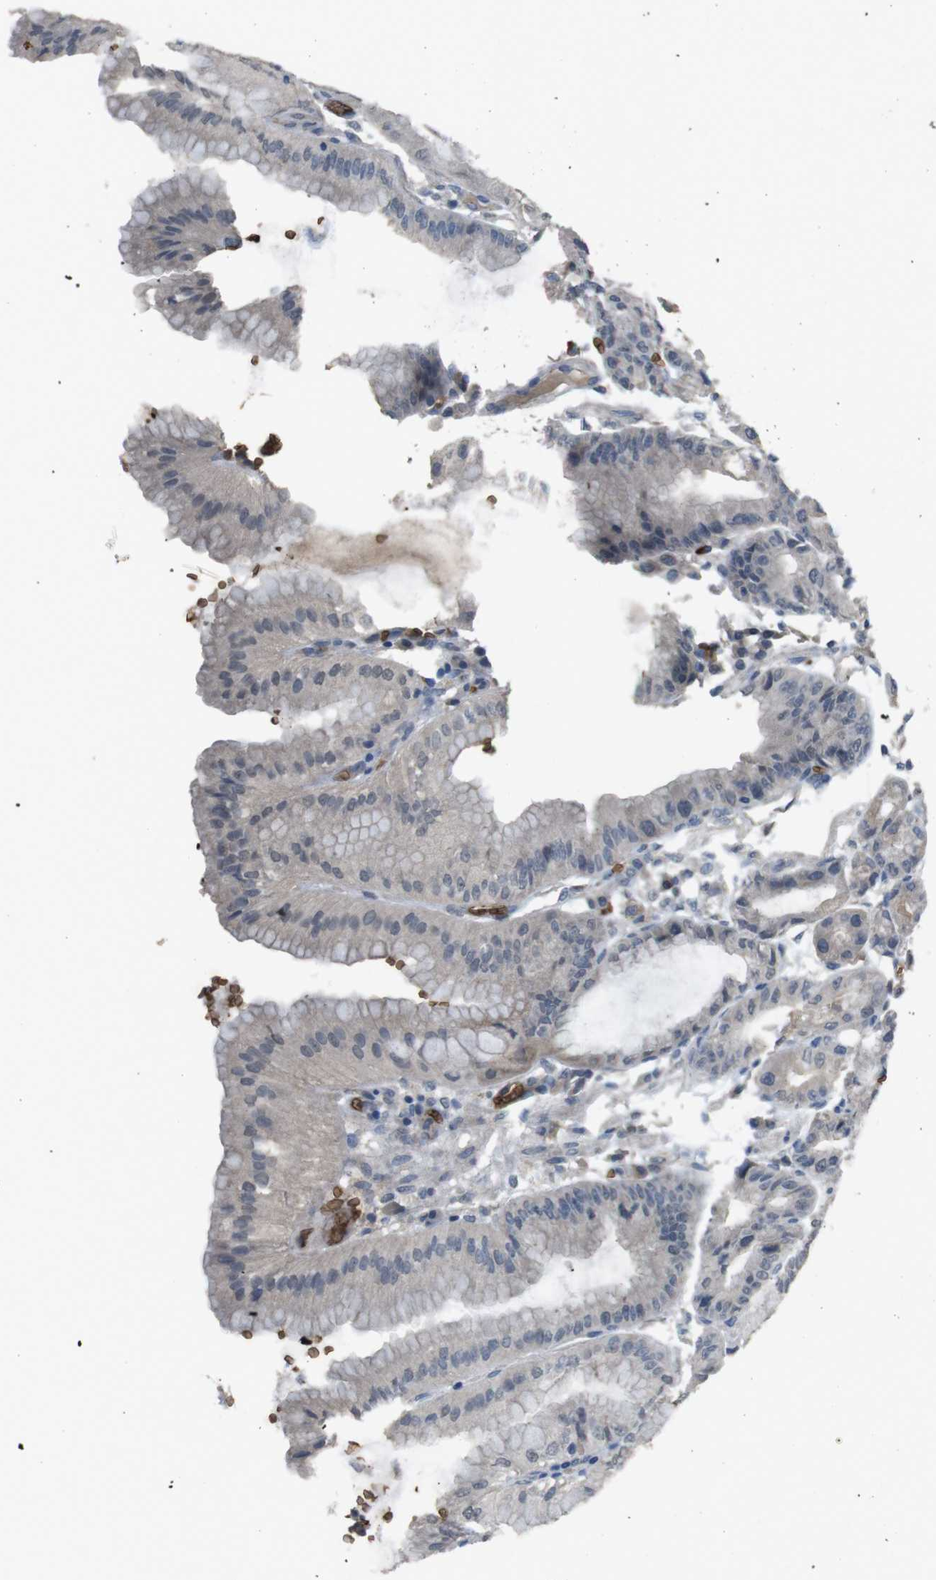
{"staining": {"intensity": "moderate", "quantity": ">75%", "location": "cytoplasmic/membranous"}, "tissue": "stomach", "cell_type": "Glandular cells", "image_type": "normal", "snomed": [{"axis": "morphology", "description": "Normal tissue, NOS"}, {"axis": "topography", "description": "Stomach, lower"}], "caption": "An immunohistochemistry image of normal tissue is shown. Protein staining in brown labels moderate cytoplasmic/membranous positivity in stomach within glandular cells.", "gene": "GYPA", "patient": {"sex": "male", "age": 71}}